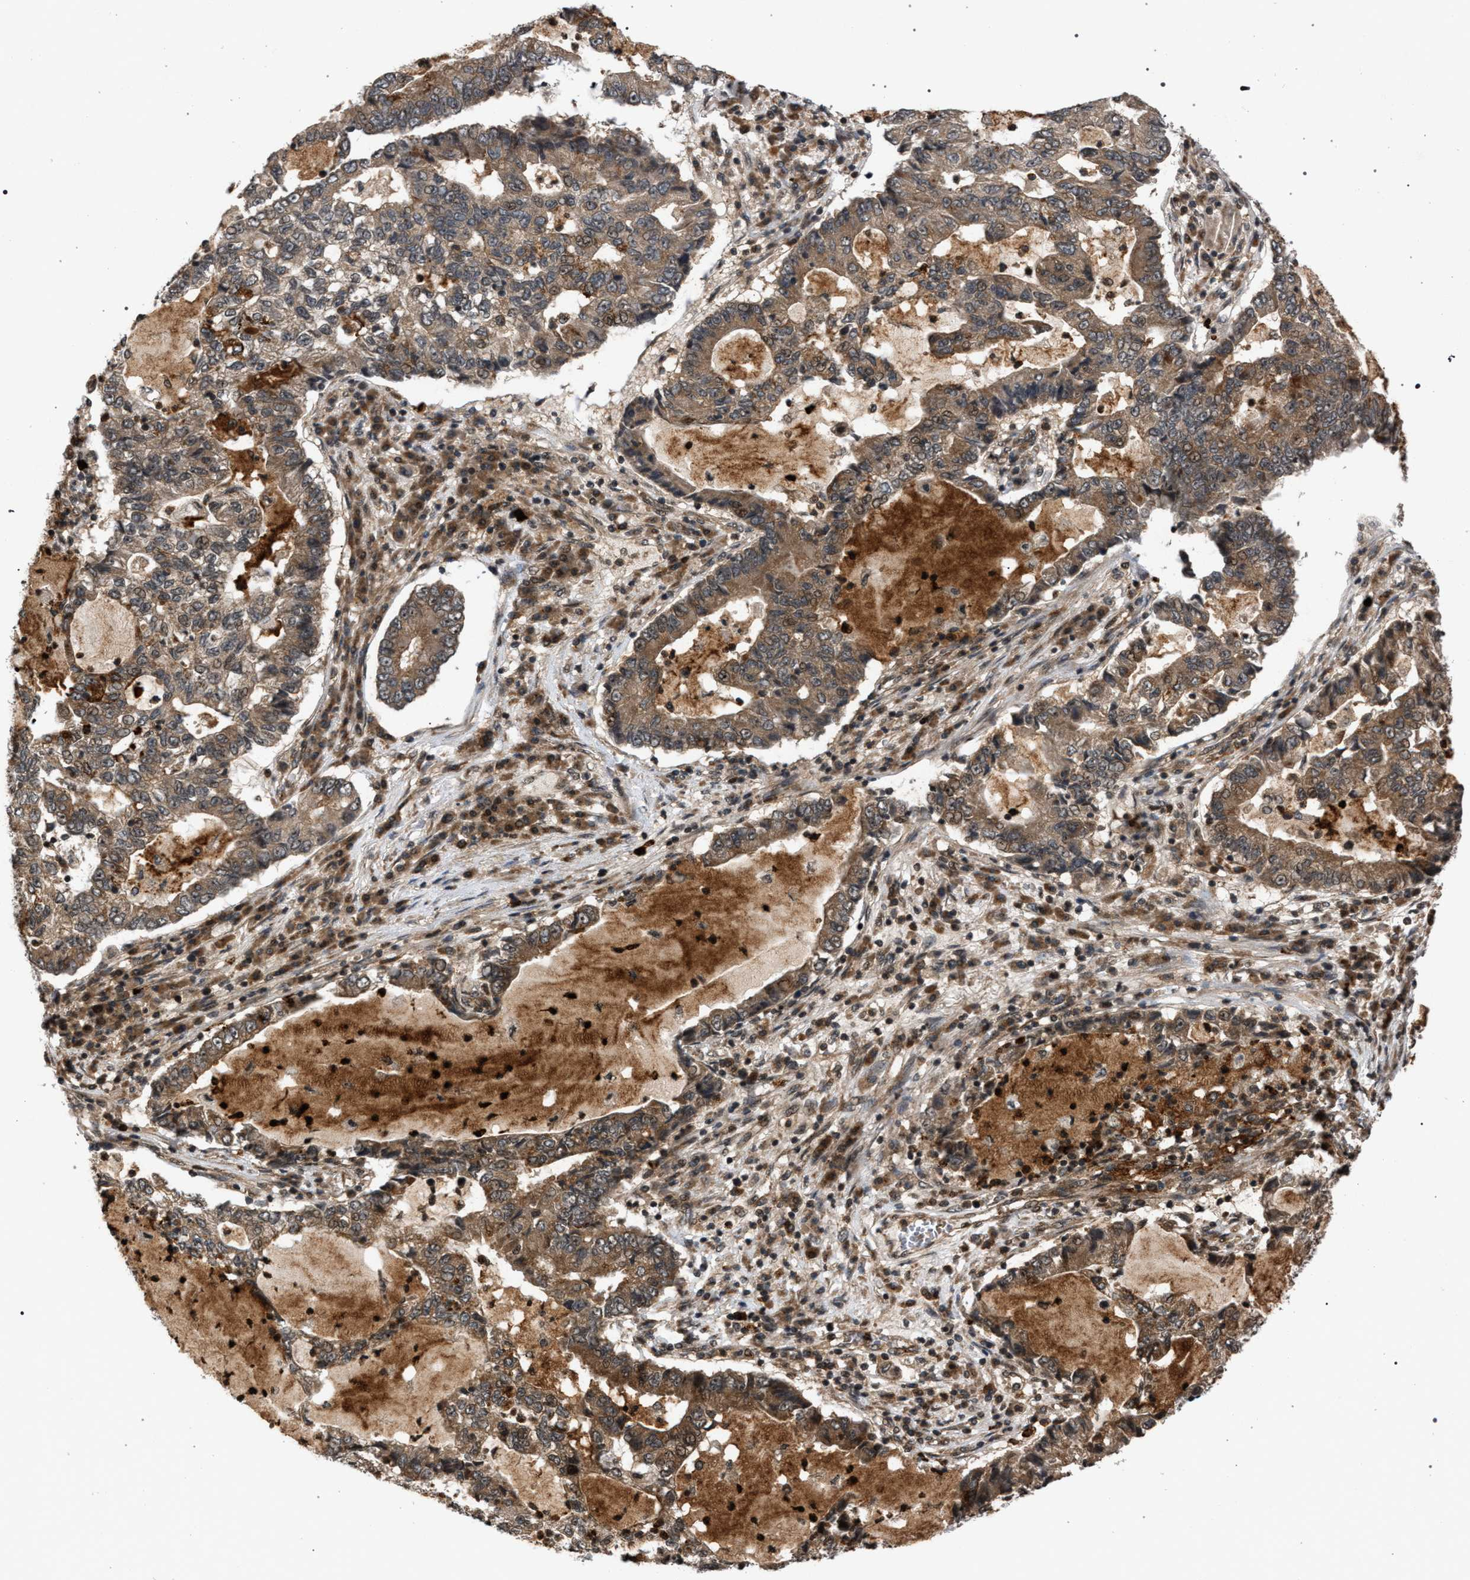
{"staining": {"intensity": "weak", "quantity": "25%-75%", "location": "cytoplasmic/membranous"}, "tissue": "lung cancer", "cell_type": "Tumor cells", "image_type": "cancer", "snomed": [{"axis": "morphology", "description": "Adenocarcinoma, NOS"}, {"axis": "topography", "description": "Lung"}], "caption": "Immunohistochemical staining of lung cancer (adenocarcinoma) reveals low levels of weak cytoplasmic/membranous protein positivity in about 25%-75% of tumor cells.", "gene": "IRAK4", "patient": {"sex": "female", "age": 51}}